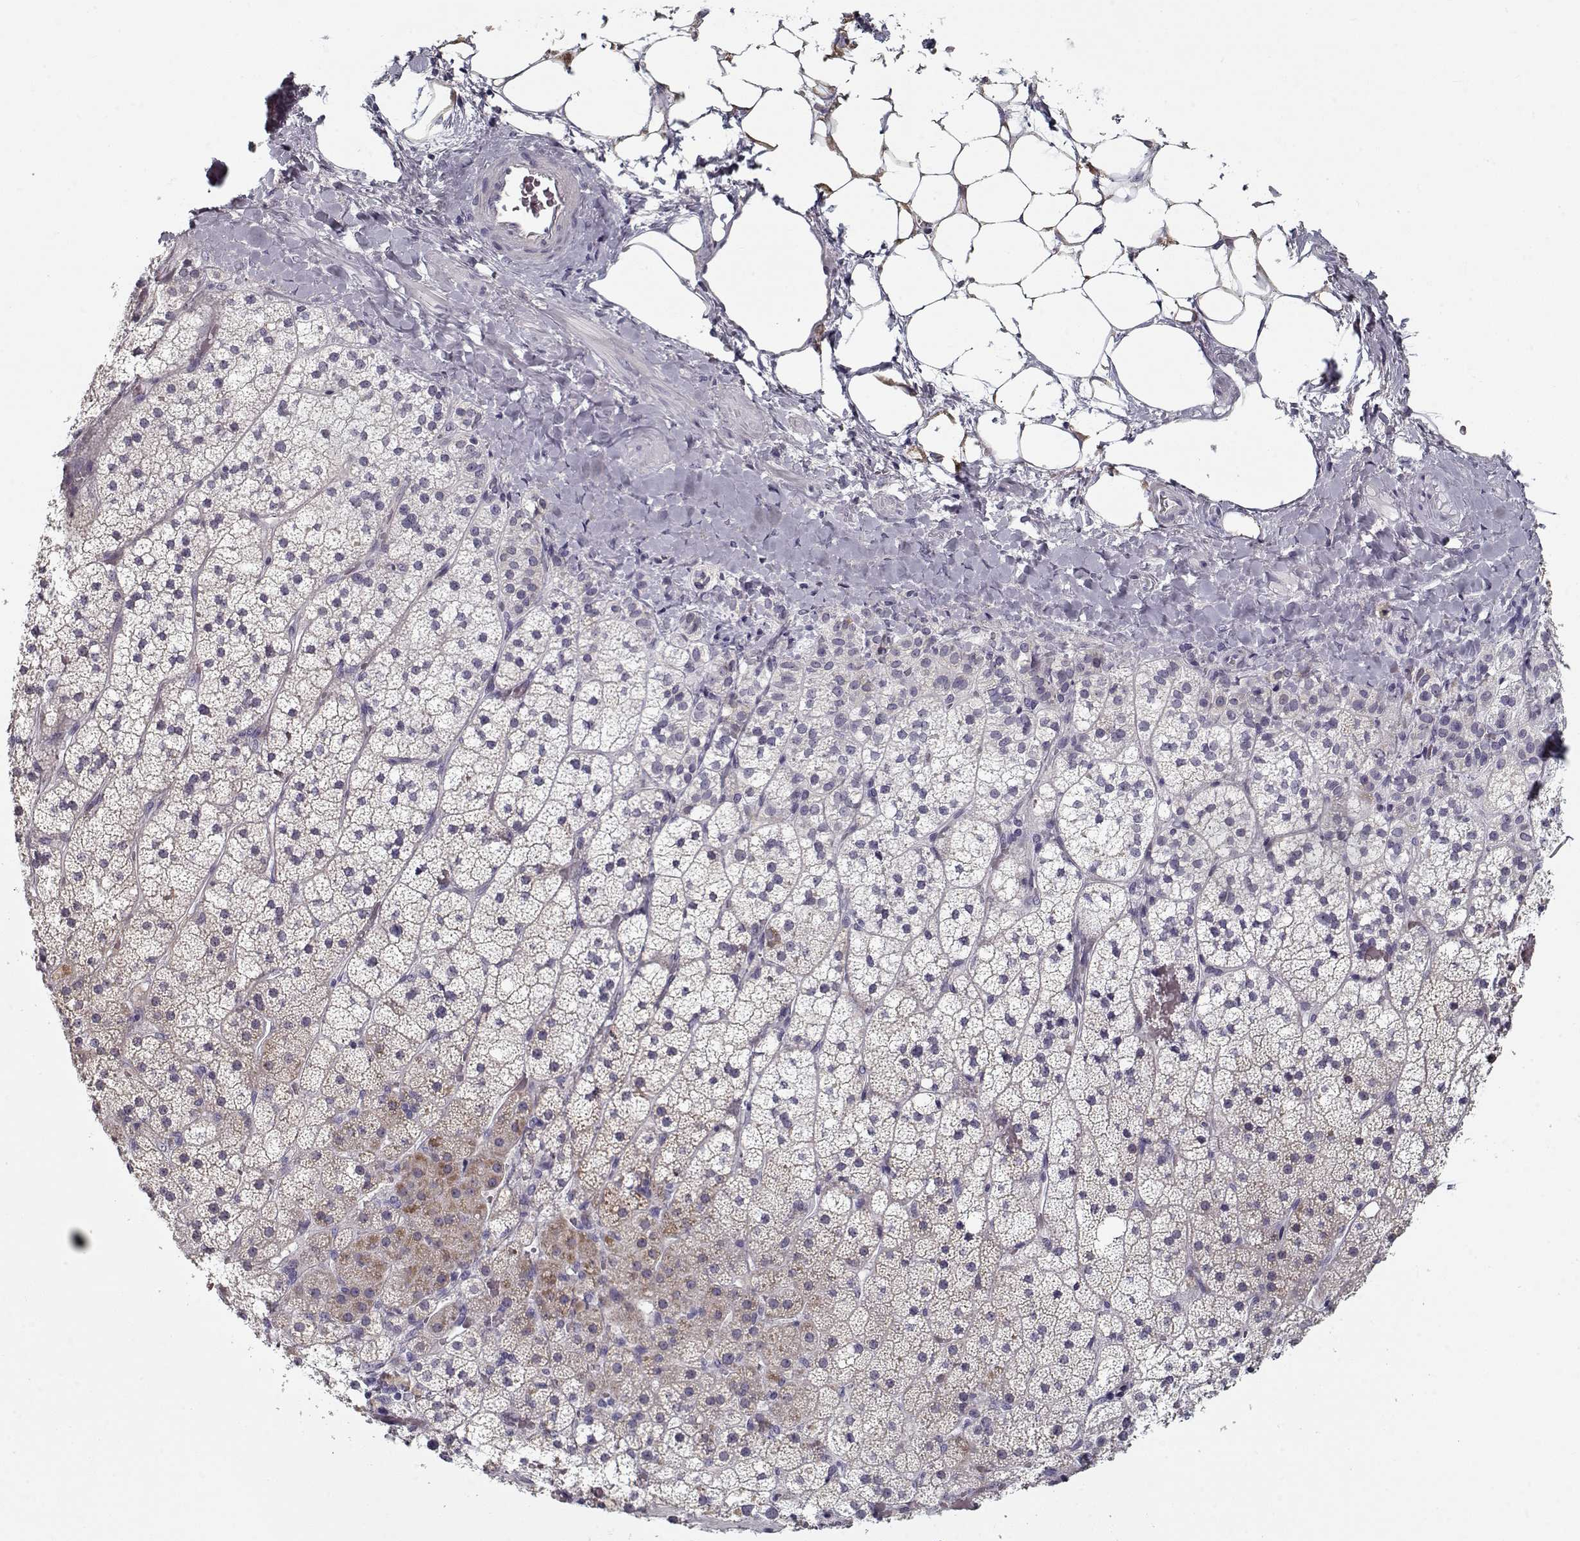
{"staining": {"intensity": "moderate", "quantity": "<25%", "location": "cytoplasmic/membranous"}, "tissue": "adrenal gland", "cell_type": "Glandular cells", "image_type": "normal", "snomed": [{"axis": "morphology", "description": "Normal tissue, NOS"}, {"axis": "topography", "description": "Adrenal gland"}], "caption": "IHC of normal human adrenal gland demonstrates low levels of moderate cytoplasmic/membranous staining in approximately <25% of glandular cells.", "gene": "DDX25", "patient": {"sex": "male", "age": 53}}